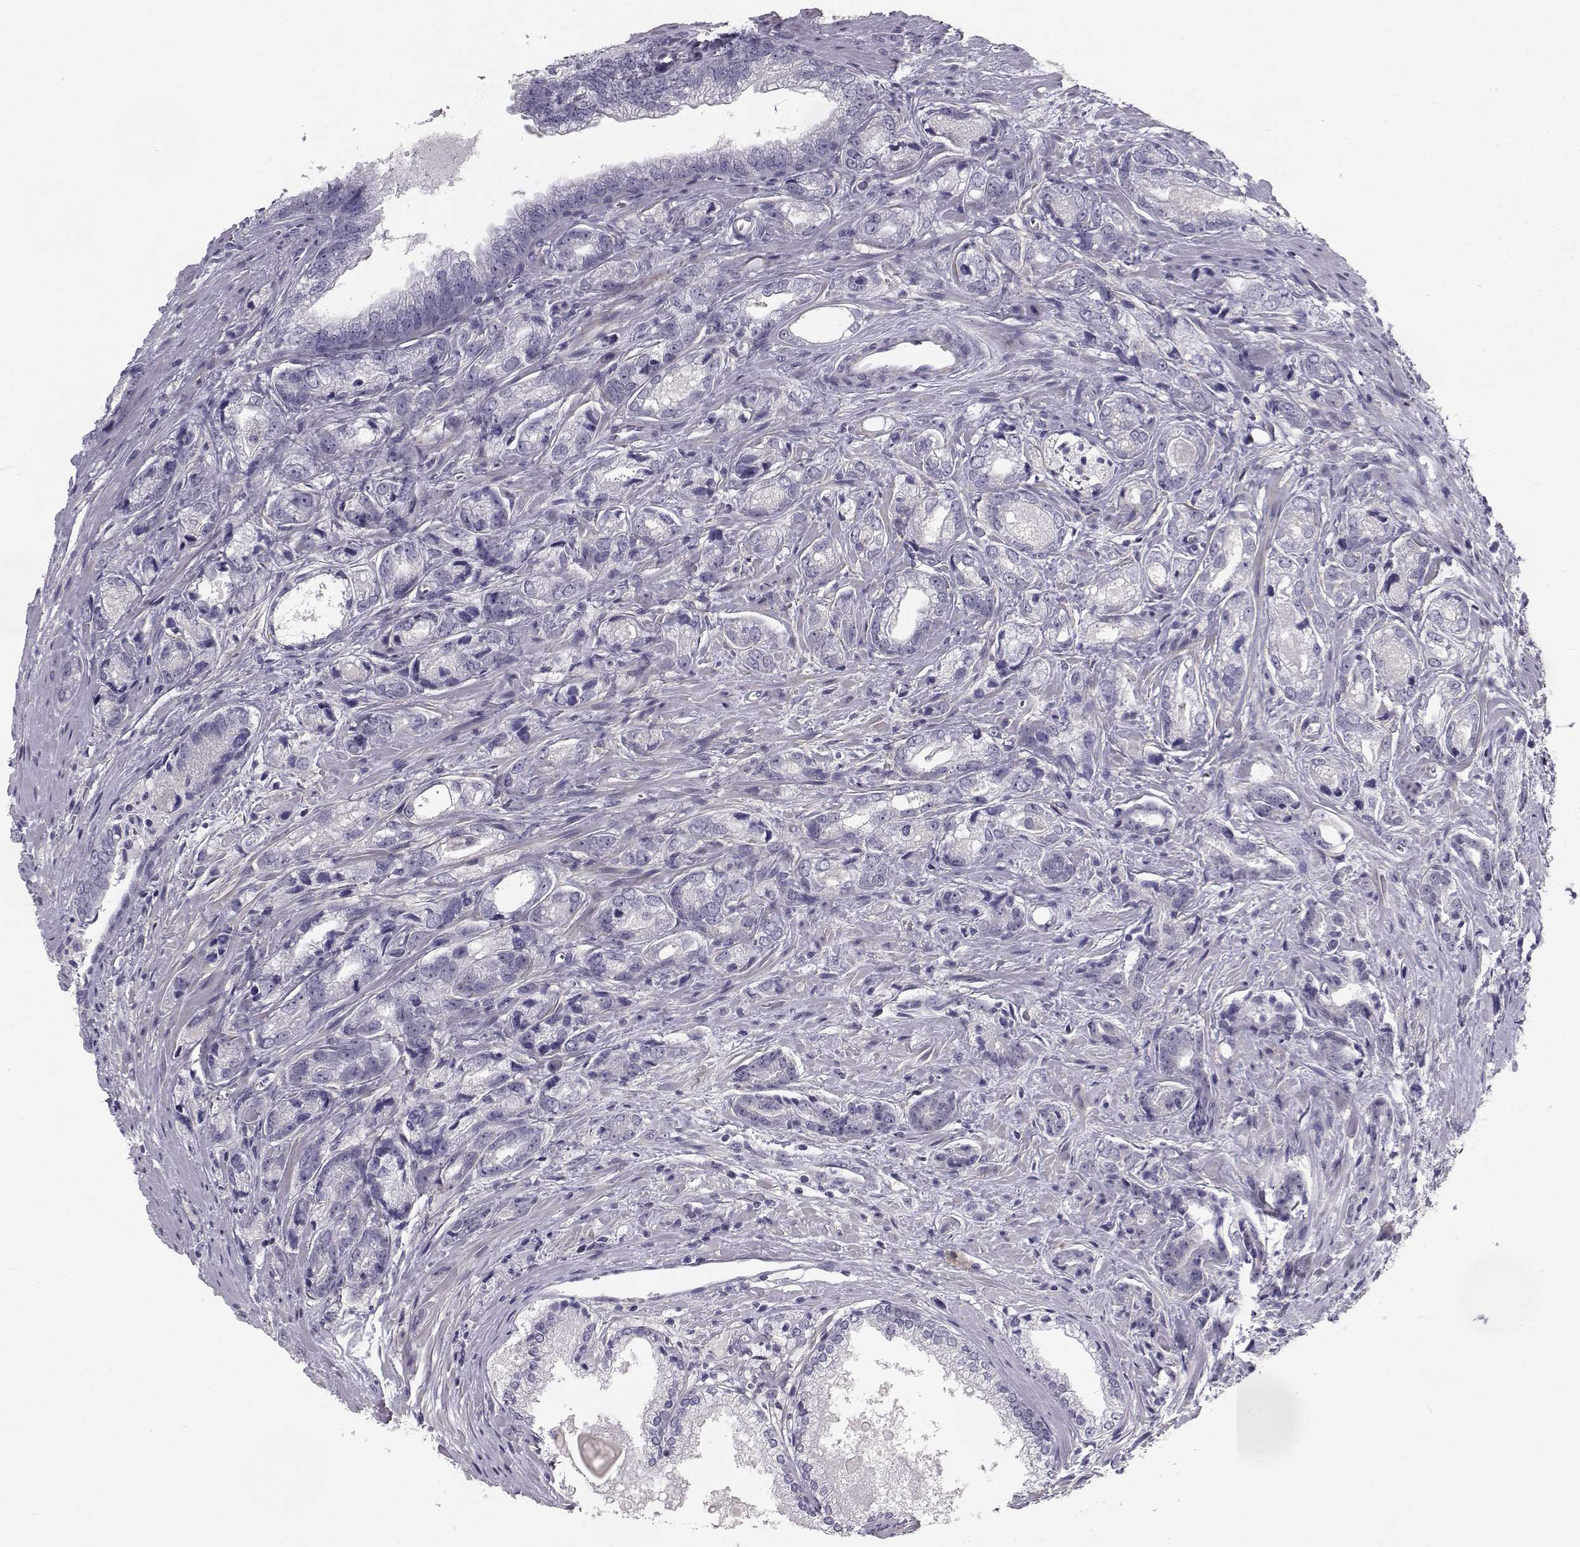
{"staining": {"intensity": "negative", "quantity": "none", "location": "none"}, "tissue": "prostate cancer", "cell_type": "Tumor cells", "image_type": "cancer", "snomed": [{"axis": "morphology", "description": "Adenocarcinoma, NOS"}, {"axis": "morphology", "description": "Adenocarcinoma, High grade"}, {"axis": "topography", "description": "Prostate"}], "caption": "Tumor cells show no significant positivity in adenocarcinoma (prostate).", "gene": "SPDYE4", "patient": {"sex": "male", "age": 70}}